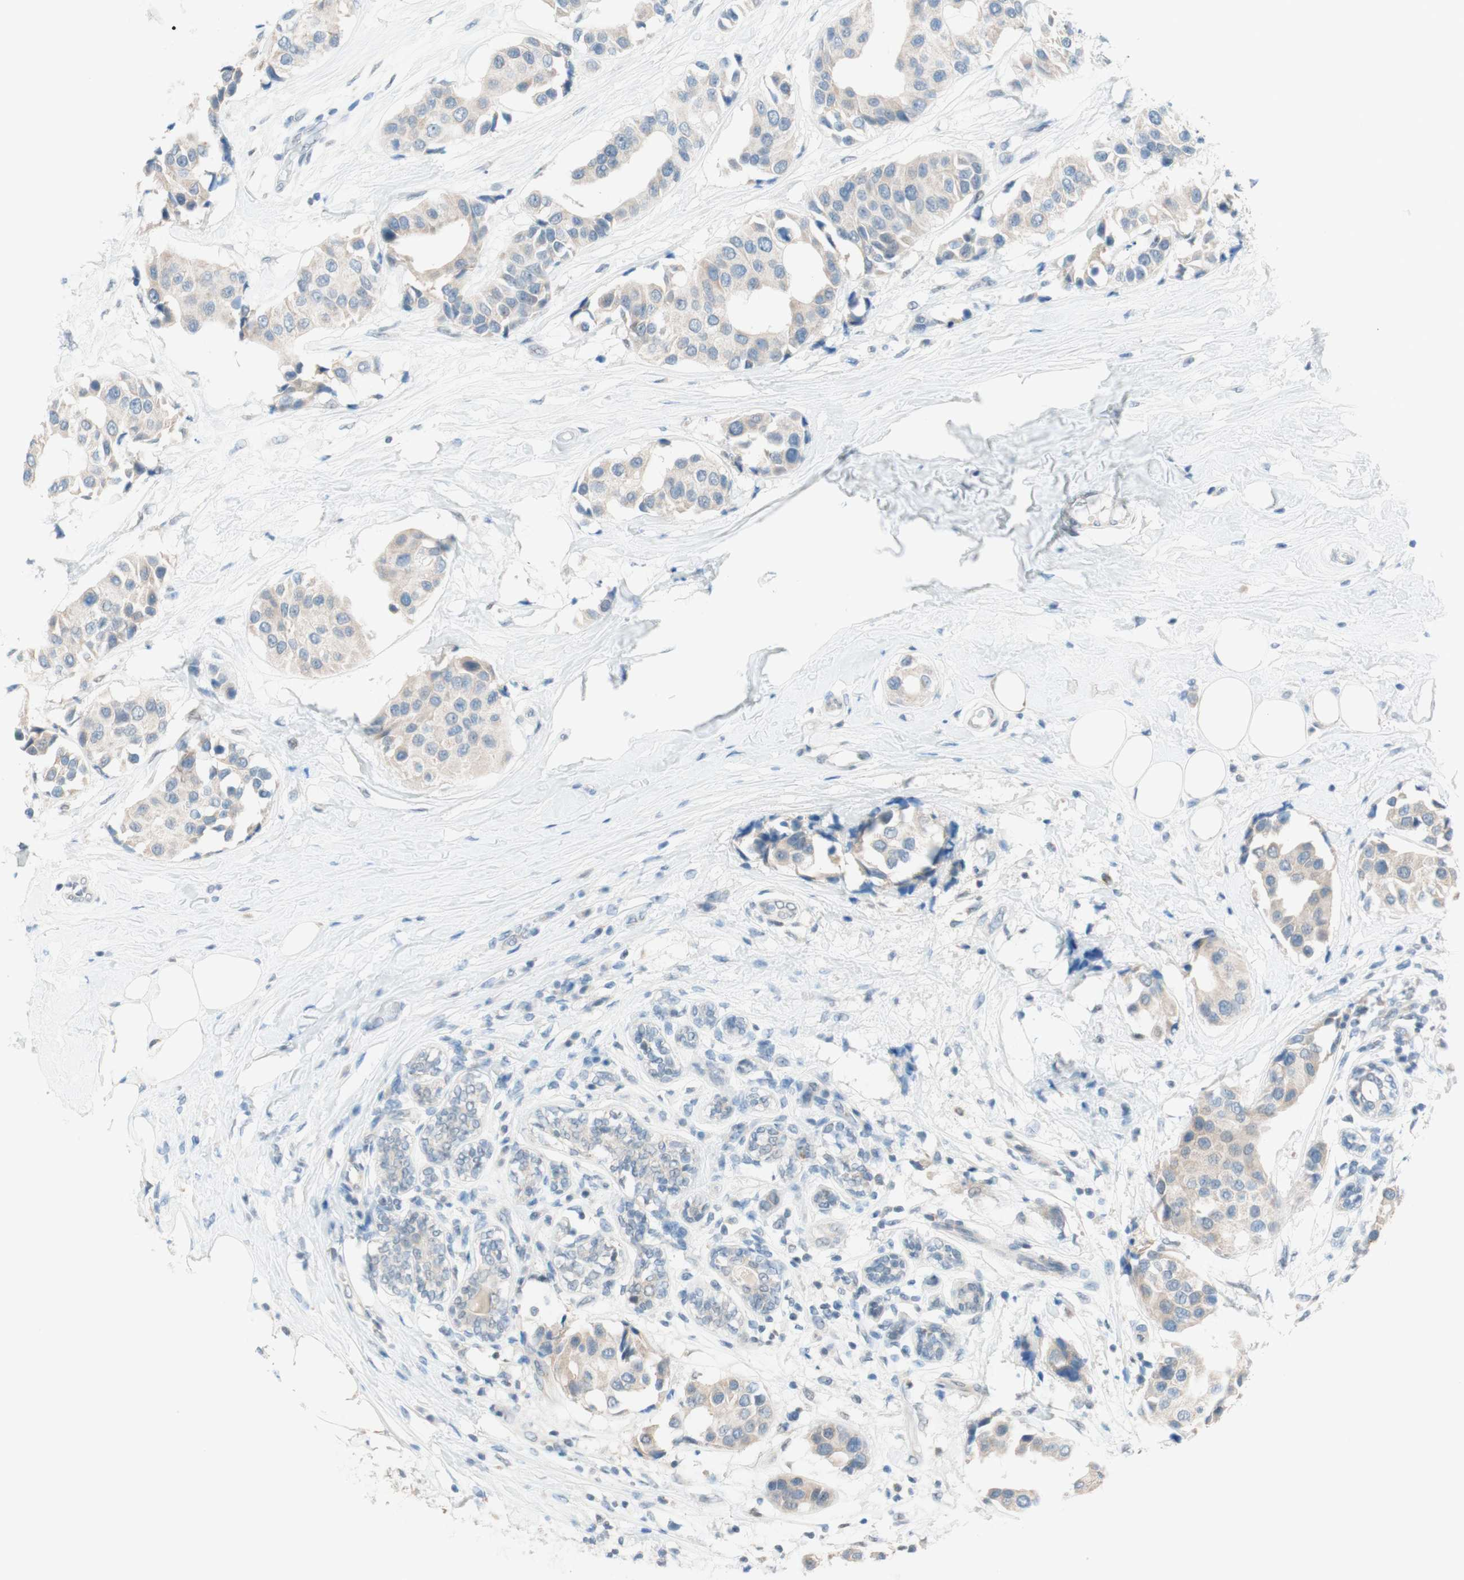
{"staining": {"intensity": "weak", "quantity": "25%-75%", "location": "cytoplasmic/membranous"}, "tissue": "breast cancer", "cell_type": "Tumor cells", "image_type": "cancer", "snomed": [{"axis": "morphology", "description": "Normal tissue, NOS"}, {"axis": "morphology", "description": "Duct carcinoma"}, {"axis": "topography", "description": "Breast"}], "caption": "A low amount of weak cytoplasmic/membranous positivity is present in about 25%-75% of tumor cells in breast cancer tissue.", "gene": "JPH1", "patient": {"sex": "female", "age": 39}}